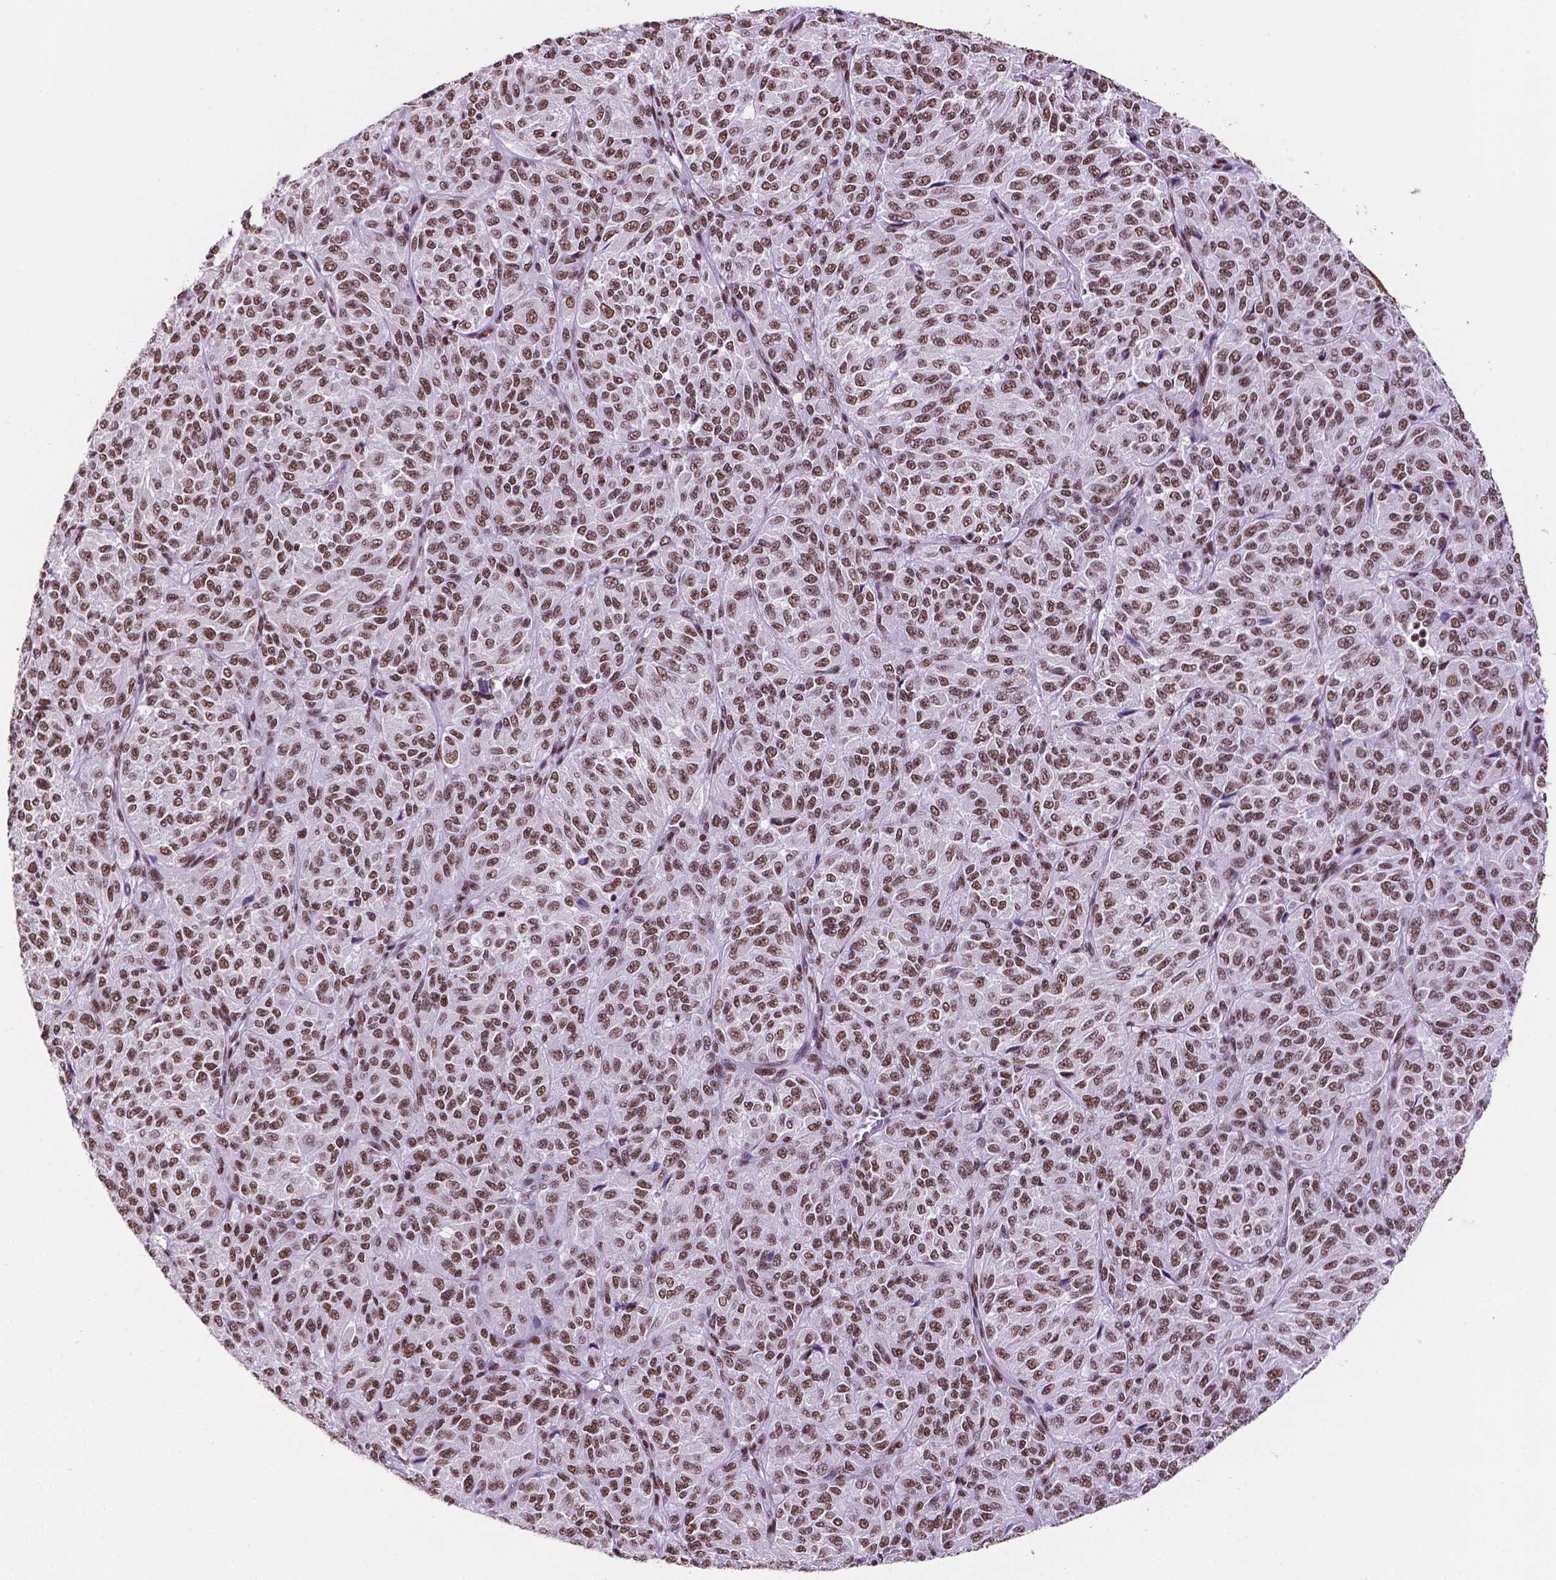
{"staining": {"intensity": "moderate", "quantity": ">75%", "location": "nuclear"}, "tissue": "melanoma", "cell_type": "Tumor cells", "image_type": "cancer", "snomed": [{"axis": "morphology", "description": "Malignant melanoma, Metastatic site"}, {"axis": "topography", "description": "Brain"}], "caption": "A brown stain shows moderate nuclear staining of a protein in malignant melanoma (metastatic site) tumor cells. (DAB (3,3'-diaminobenzidine) IHC, brown staining for protein, blue staining for nuclei).", "gene": "CCAR2", "patient": {"sex": "female", "age": 56}}